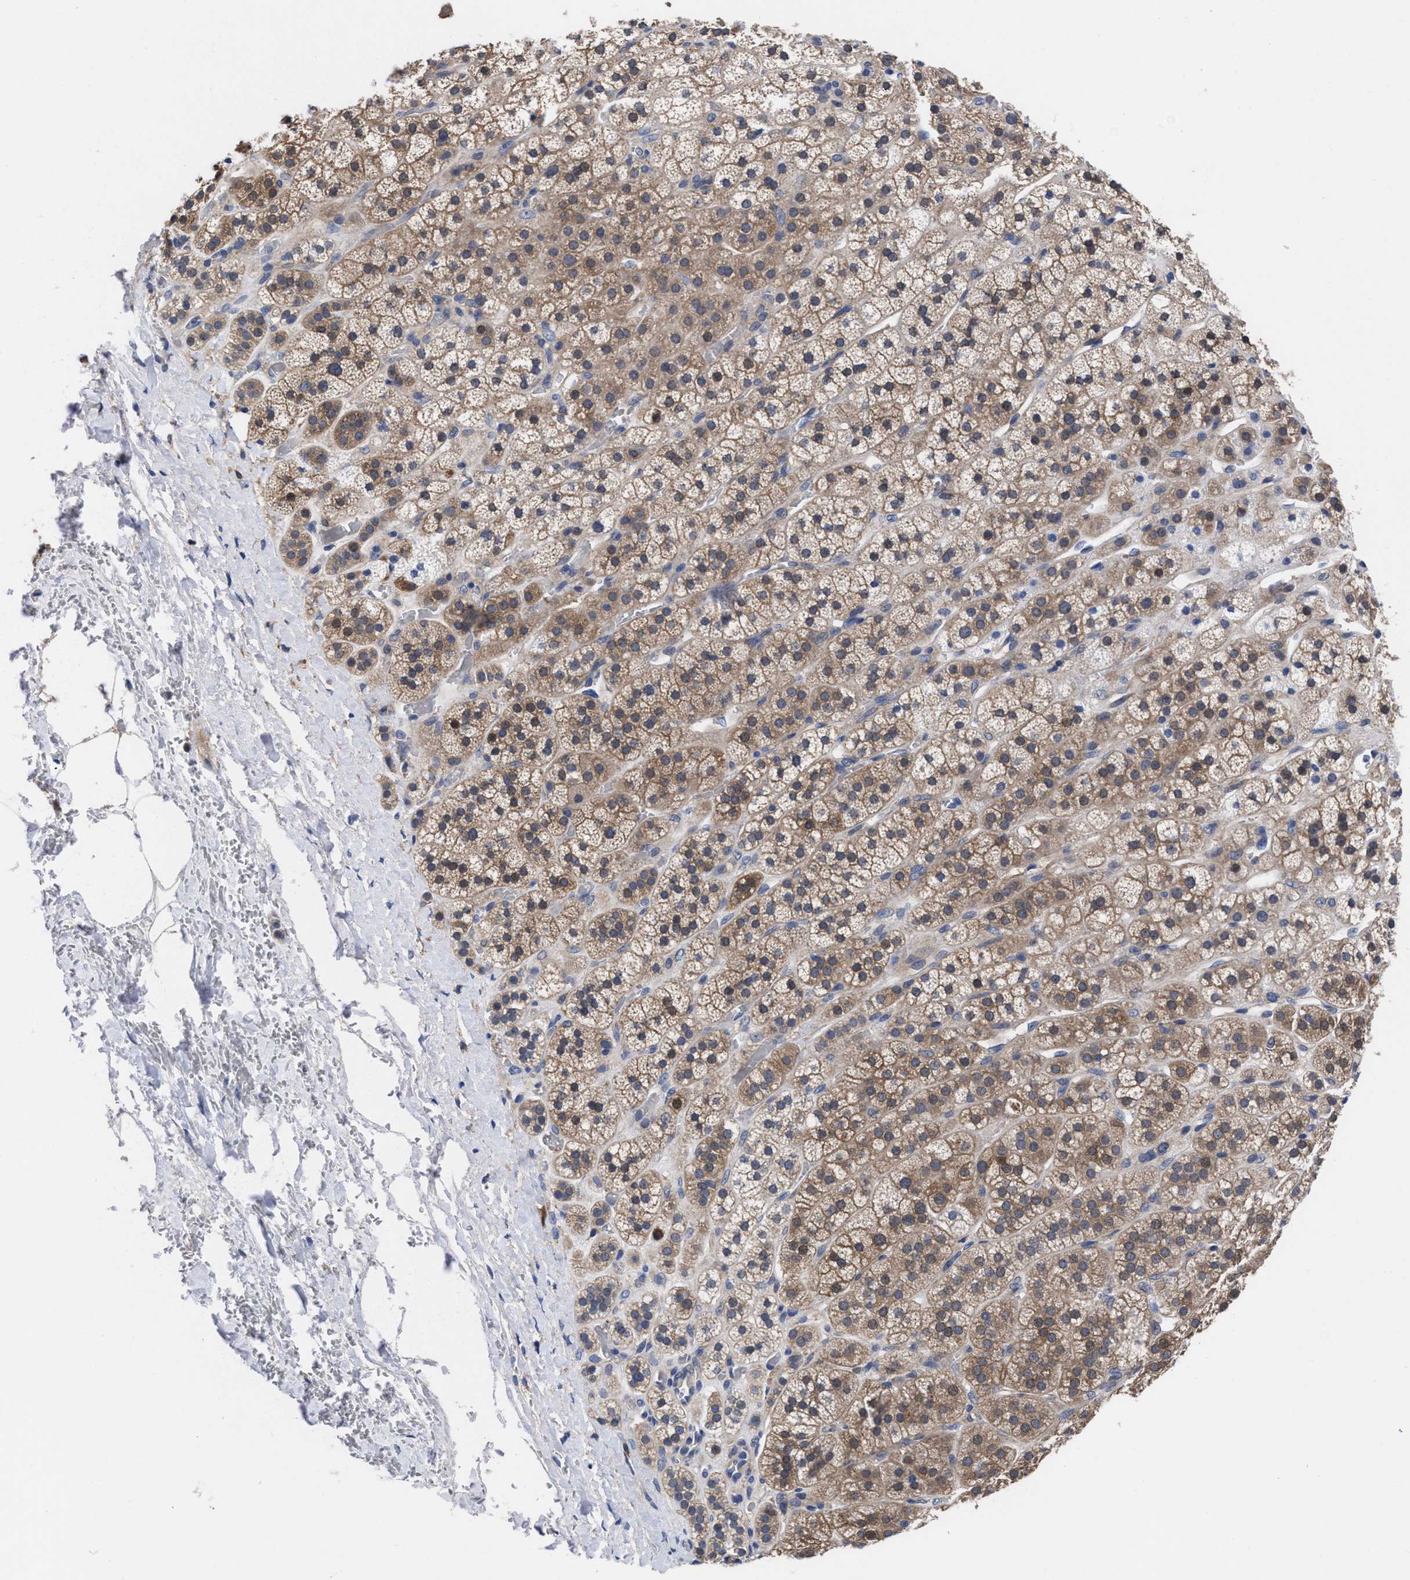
{"staining": {"intensity": "moderate", "quantity": ">75%", "location": "cytoplasmic/membranous"}, "tissue": "adrenal gland", "cell_type": "Glandular cells", "image_type": "normal", "snomed": [{"axis": "morphology", "description": "Normal tissue, NOS"}, {"axis": "topography", "description": "Adrenal gland"}], "caption": "Immunohistochemistry (IHC) (DAB (3,3'-diaminobenzidine)) staining of benign adrenal gland reveals moderate cytoplasmic/membranous protein staining in approximately >75% of glandular cells.", "gene": "TXNDC17", "patient": {"sex": "male", "age": 56}}